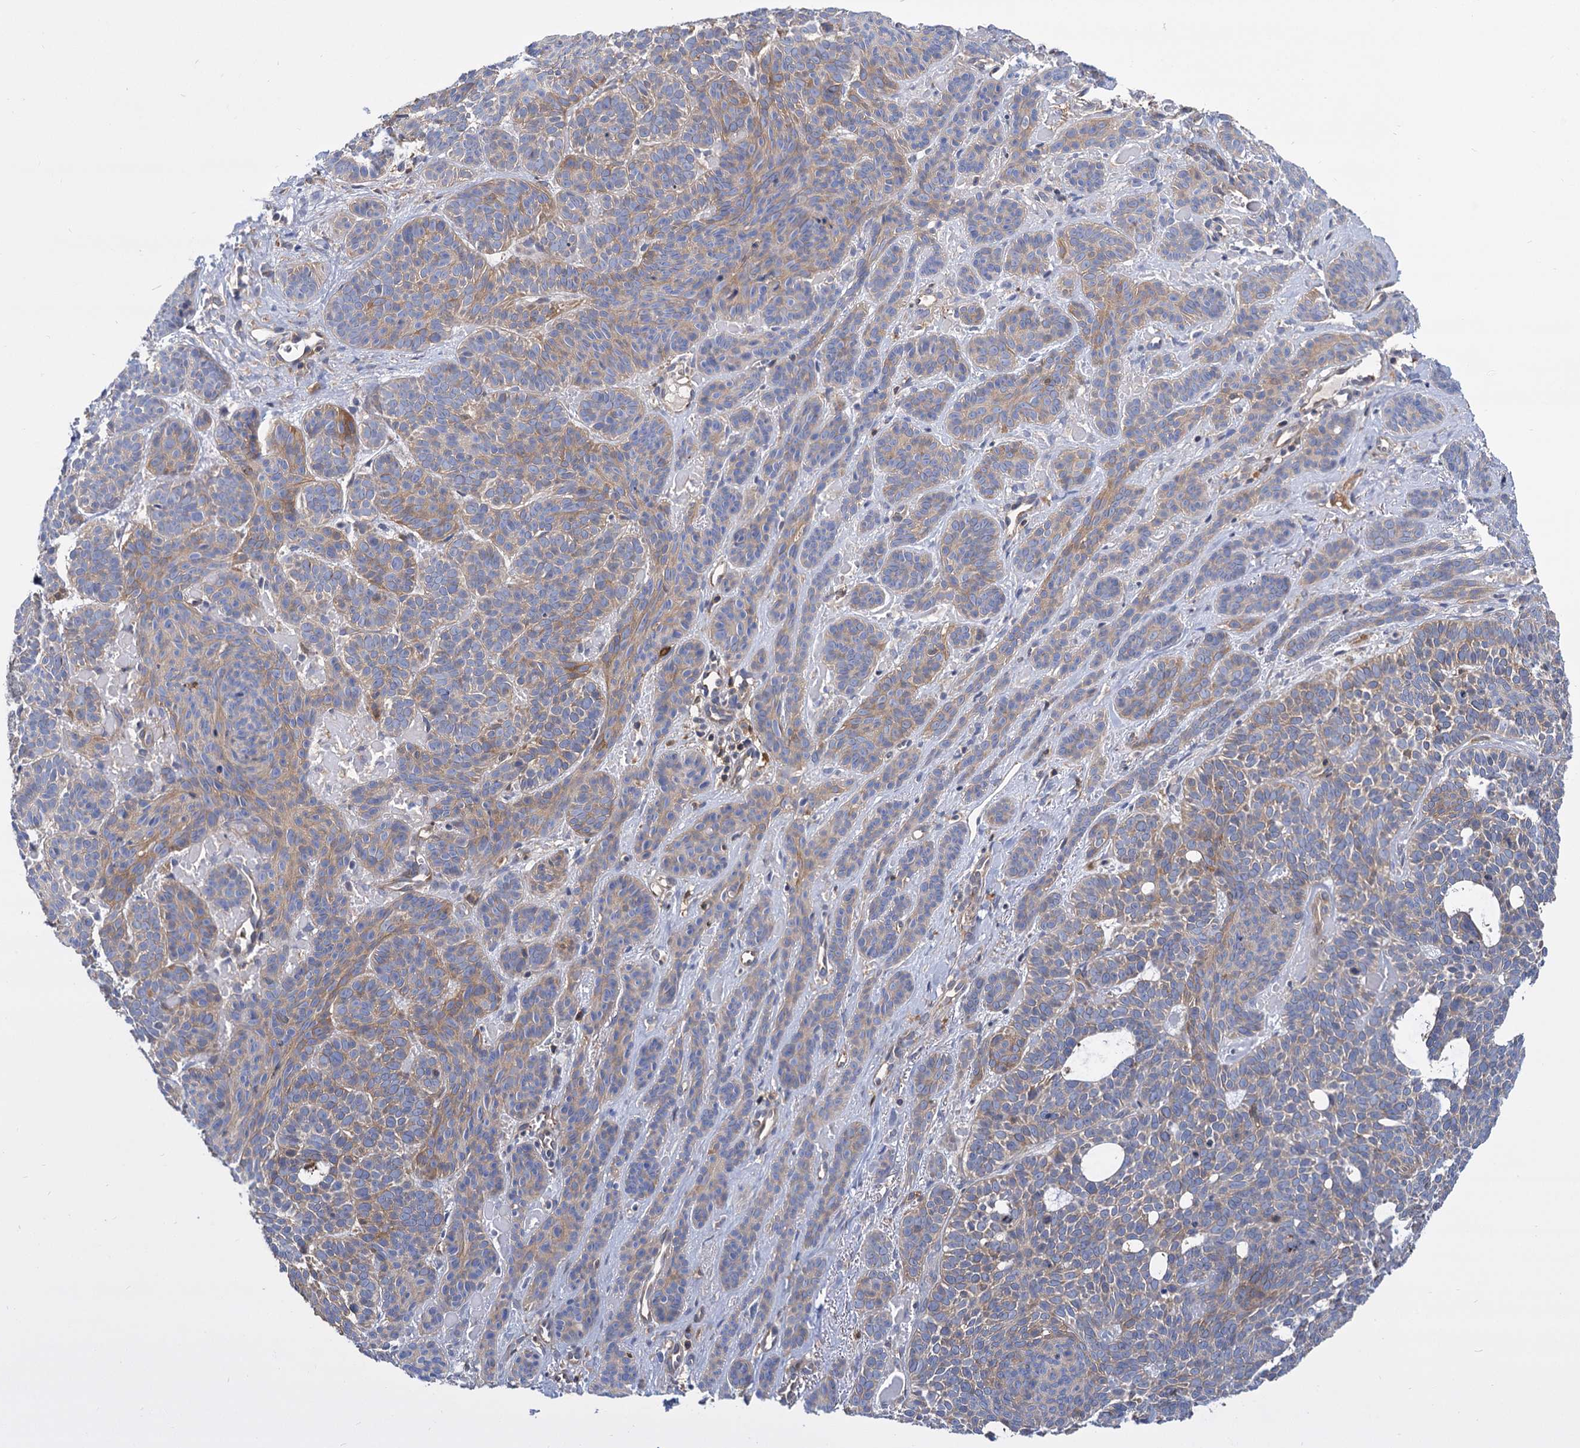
{"staining": {"intensity": "weak", "quantity": "25%-75%", "location": "cytoplasmic/membranous"}, "tissue": "skin cancer", "cell_type": "Tumor cells", "image_type": "cancer", "snomed": [{"axis": "morphology", "description": "Basal cell carcinoma"}, {"axis": "topography", "description": "Skin"}], "caption": "Tumor cells reveal low levels of weak cytoplasmic/membranous positivity in about 25%-75% of cells in human skin cancer (basal cell carcinoma).", "gene": "GCLC", "patient": {"sex": "male", "age": 85}}